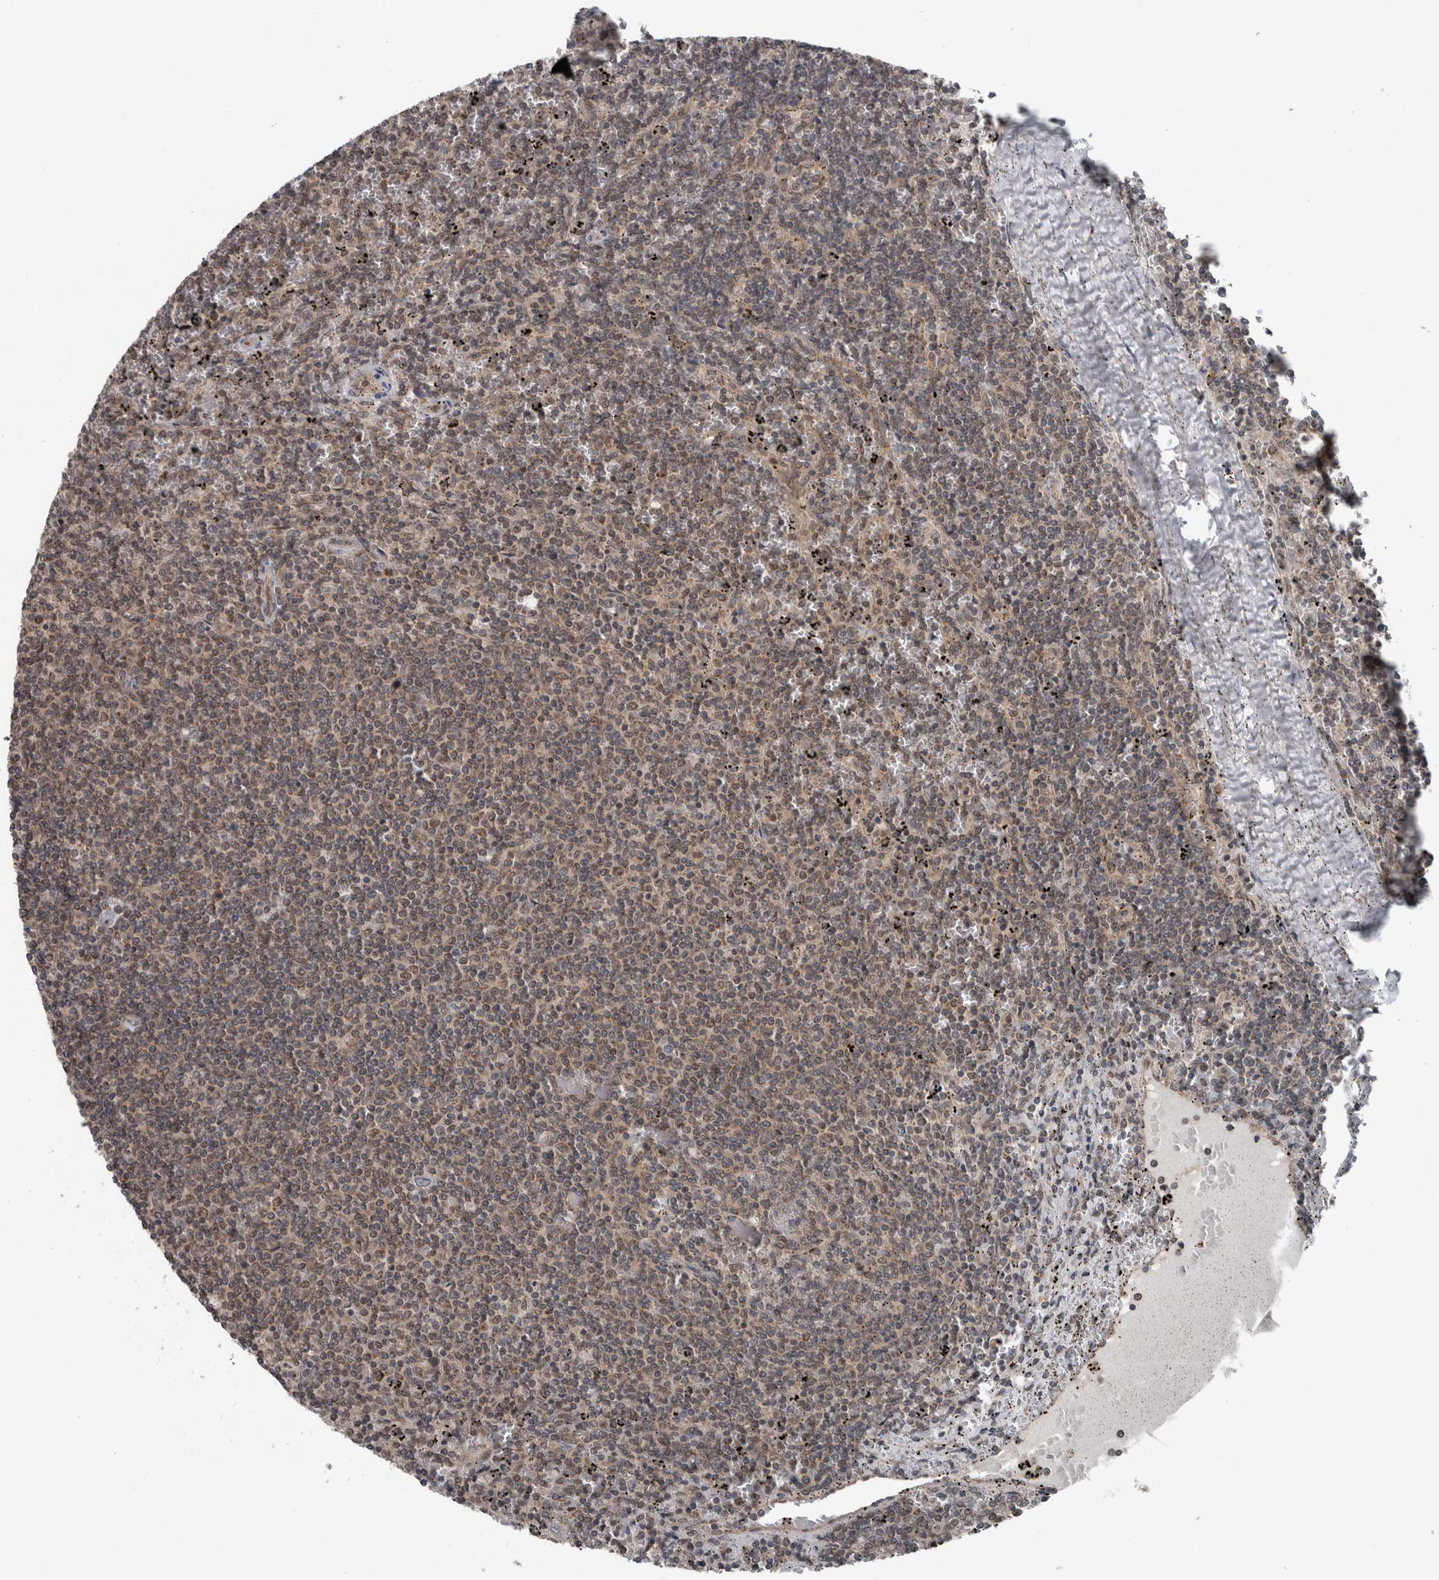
{"staining": {"intensity": "weak", "quantity": ">75%", "location": "cytoplasmic/membranous"}, "tissue": "lymphoma", "cell_type": "Tumor cells", "image_type": "cancer", "snomed": [{"axis": "morphology", "description": "Malignant lymphoma, non-Hodgkin's type, Low grade"}, {"axis": "topography", "description": "Spleen"}], "caption": "Low-grade malignant lymphoma, non-Hodgkin's type was stained to show a protein in brown. There is low levels of weak cytoplasmic/membranous staining in approximately >75% of tumor cells. The staining was performed using DAB, with brown indicating positive protein expression. Nuclei are stained blue with hematoxylin.", "gene": "ENY2", "patient": {"sex": "female", "age": 50}}